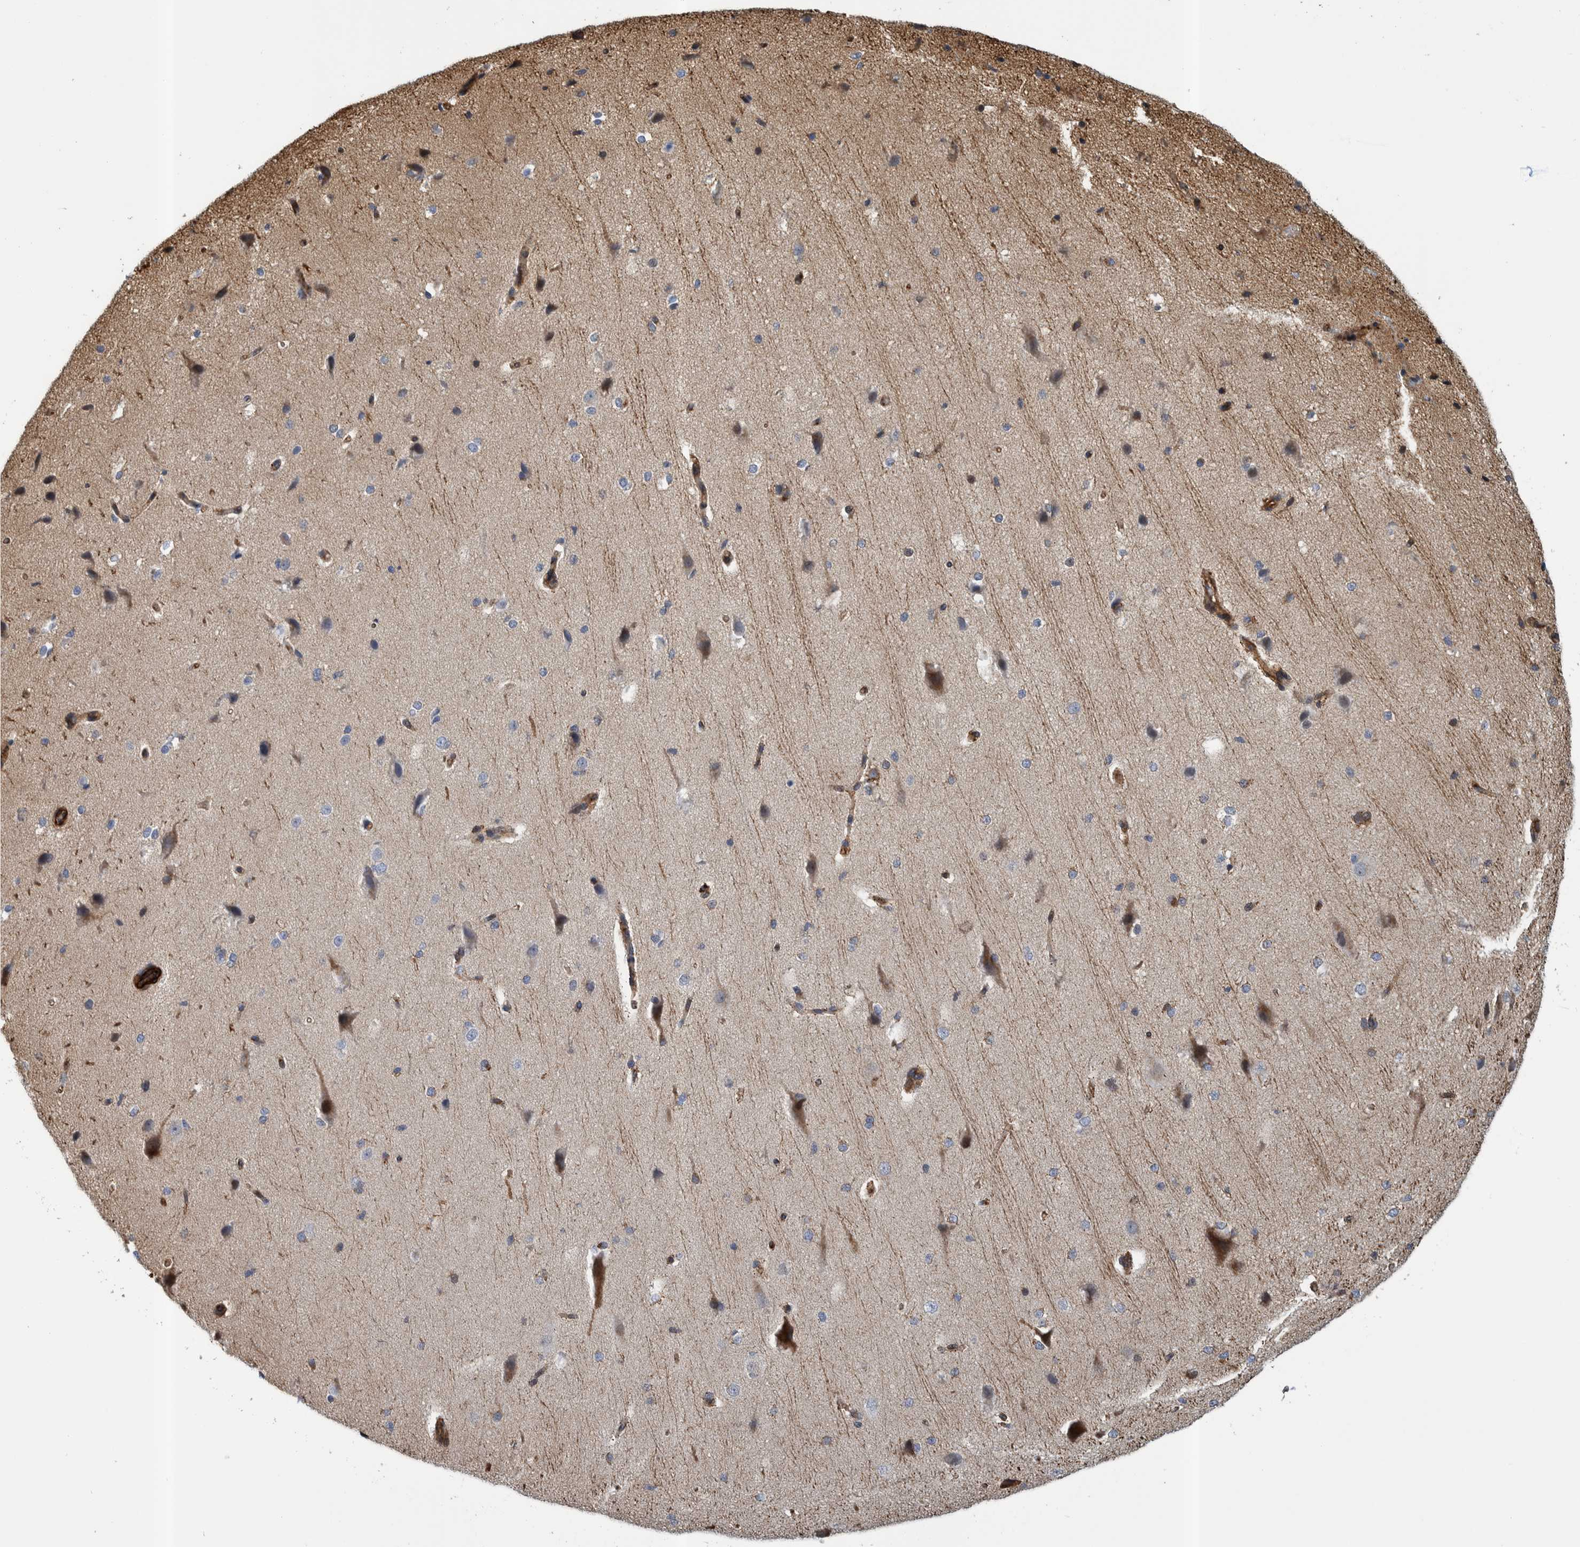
{"staining": {"intensity": "moderate", "quantity": ">75%", "location": "cytoplasmic/membranous"}, "tissue": "cerebral cortex", "cell_type": "Endothelial cells", "image_type": "normal", "snomed": [{"axis": "morphology", "description": "Normal tissue, NOS"}, {"axis": "morphology", "description": "Developmental malformation"}, {"axis": "topography", "description": "Cerebral cortex"}], "caption": "Cerebral cortex stained with immunohistochemistry reveals moderate cytoplasmic/membranous staining in about >75% of endothelial cells.", "gene": "CCDC57", "patient": {"sex": "female", "age": 30}}